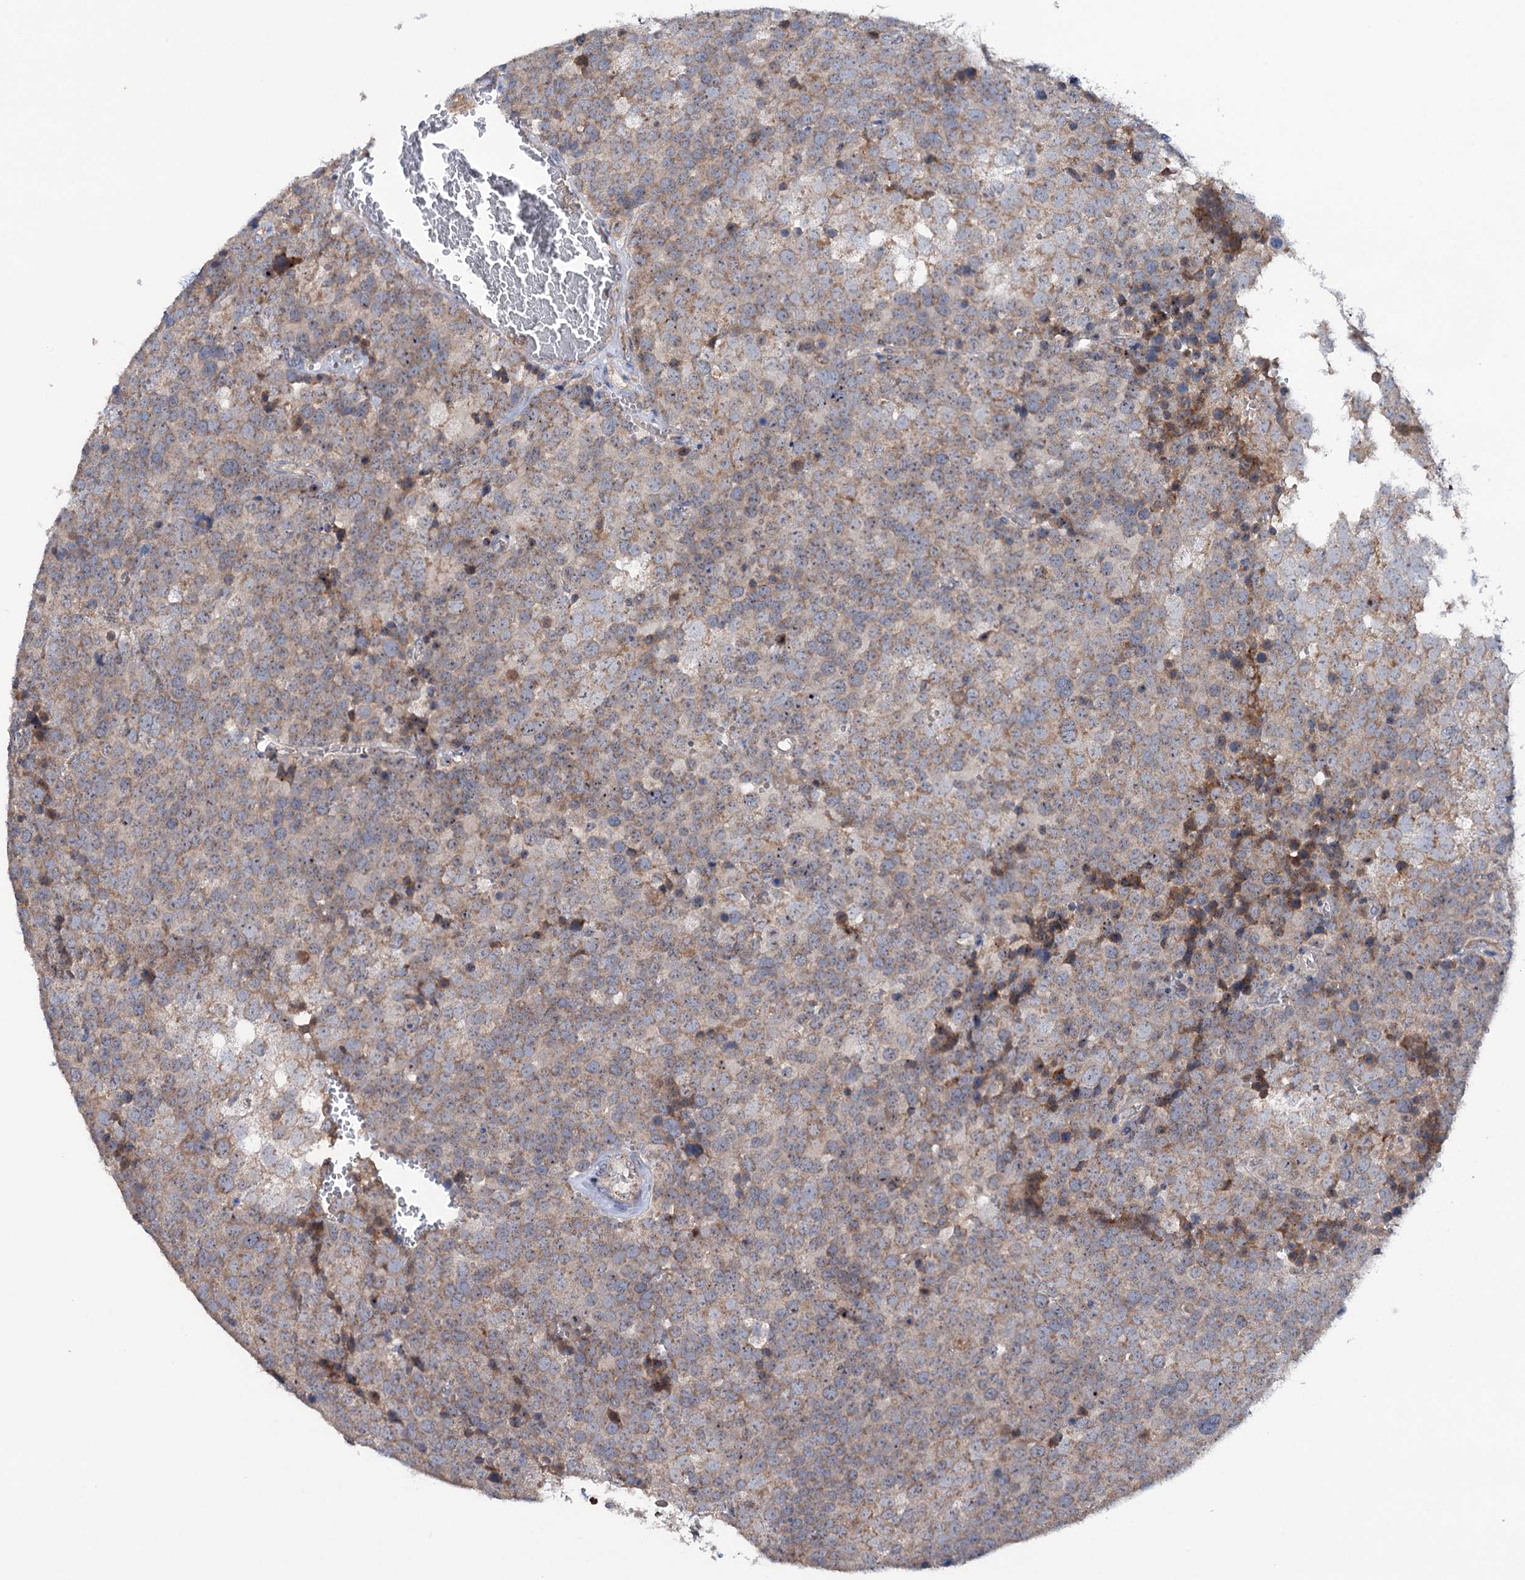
{"staining": {"intensity": "moderate", "quantity": "25%-75%", "location": "cytoplasmic/membranous"}, "tissue": "testis cancer", "cell_type": "Tumor cells", "image_type": "cancer", "snomed": [{"axis": "morphology", "description": "Seminoma, NOS"}, {"axis": "topography", "description": "Testis"}], "caption": "Testis cancer stained for a protein shows moderate cytoplasmic/membranous positivity in tumor cells.", "gene": "HTR3B", "patient": {"sex": "male", "age": 71}}